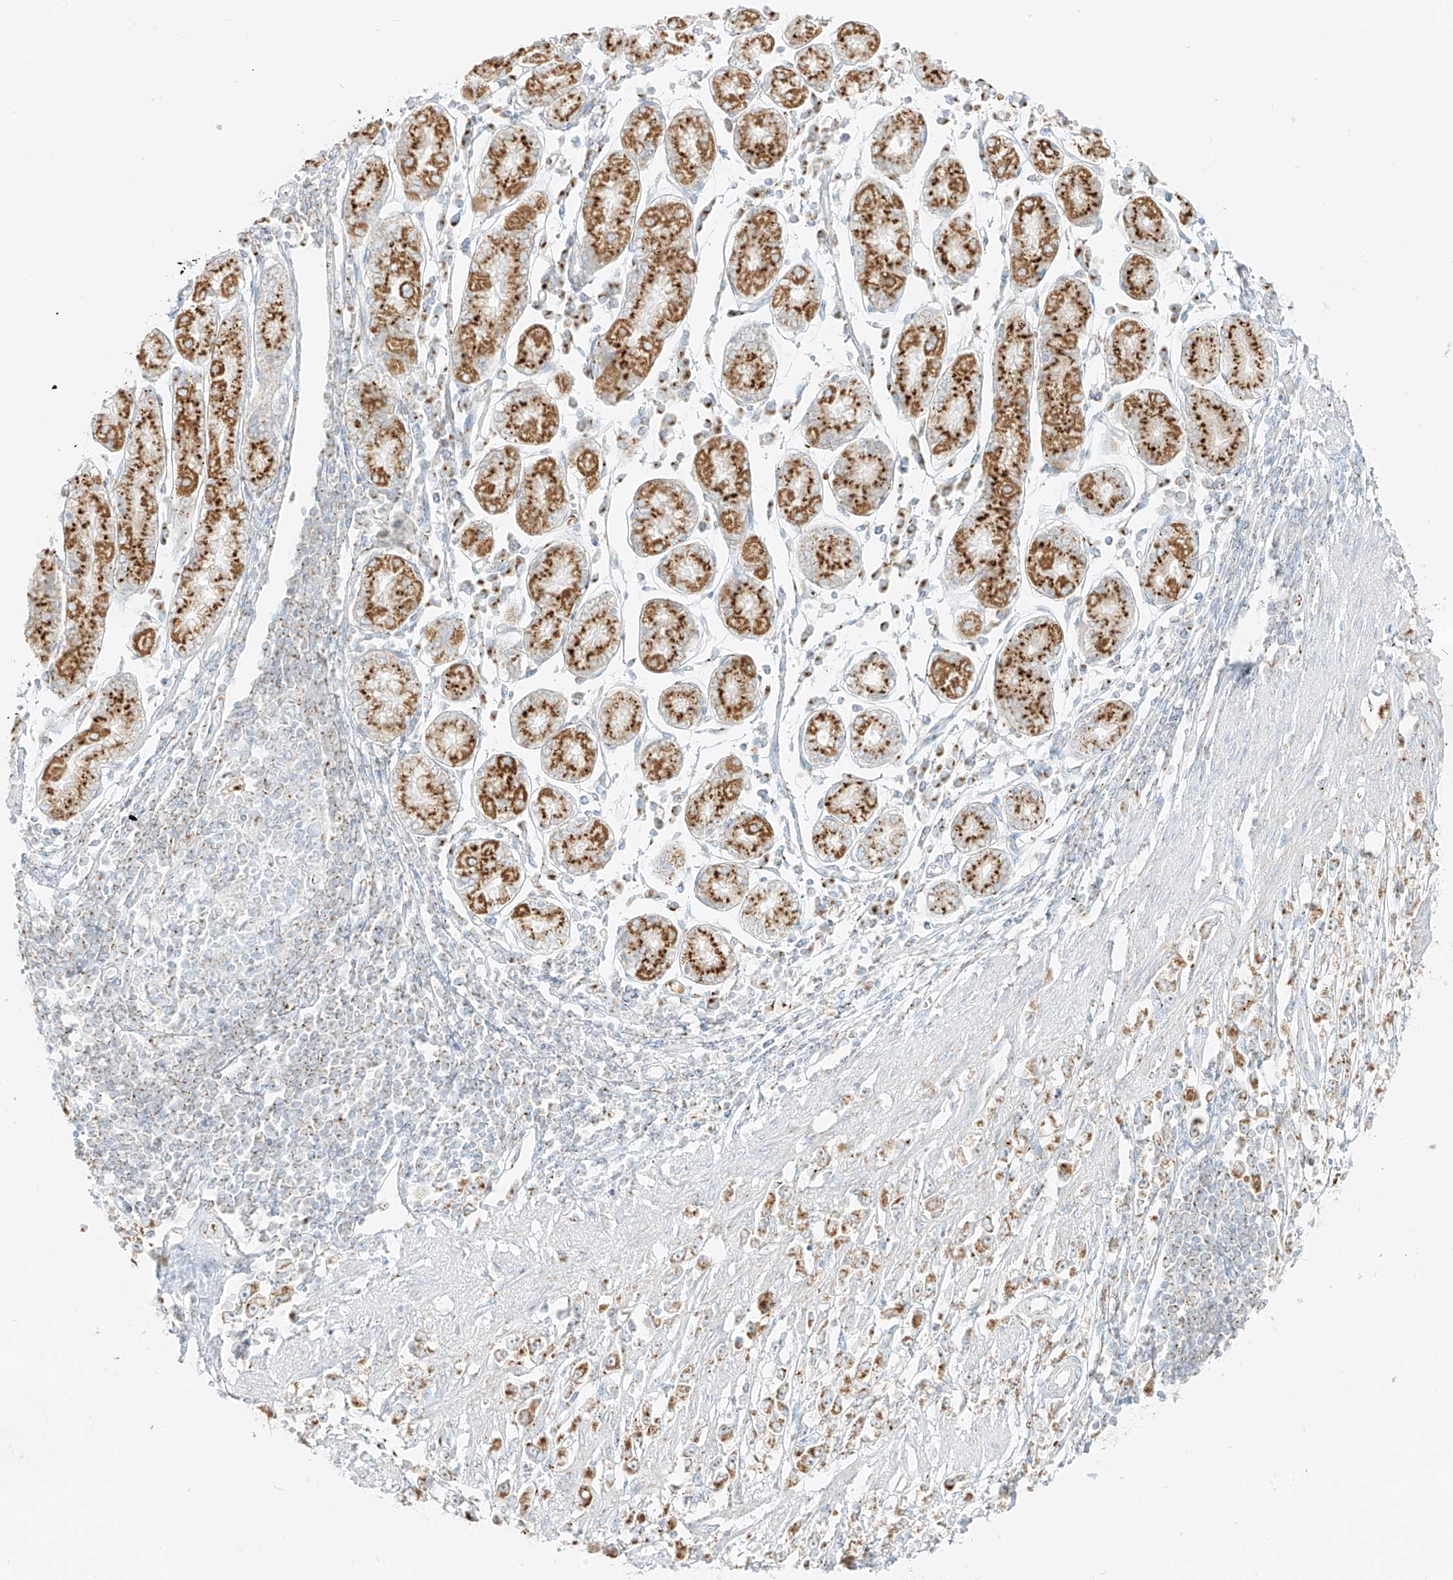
{"staining": {"intensity": "moderate", "quantity": ">75%", "location": "cytoplasmic/membranous"}, "tissue": "stomach cancer", "cell_type": "Tumor cells", "image_type": "cancer", "snomed": [{"axis": "morphology", "description": "Adenocarcinoma, NOS"}, {"axis": "topography", "description": "Stomach"}], "caption": "Moderate cytoplasmic/membranous staining is appreciated in approximately >75% of tumor cells in stomach adenocarcinoma. Nuclei are stained in blue.", "gene": "TMEM87B", "patient": {"sex": "female", "age": 59}}